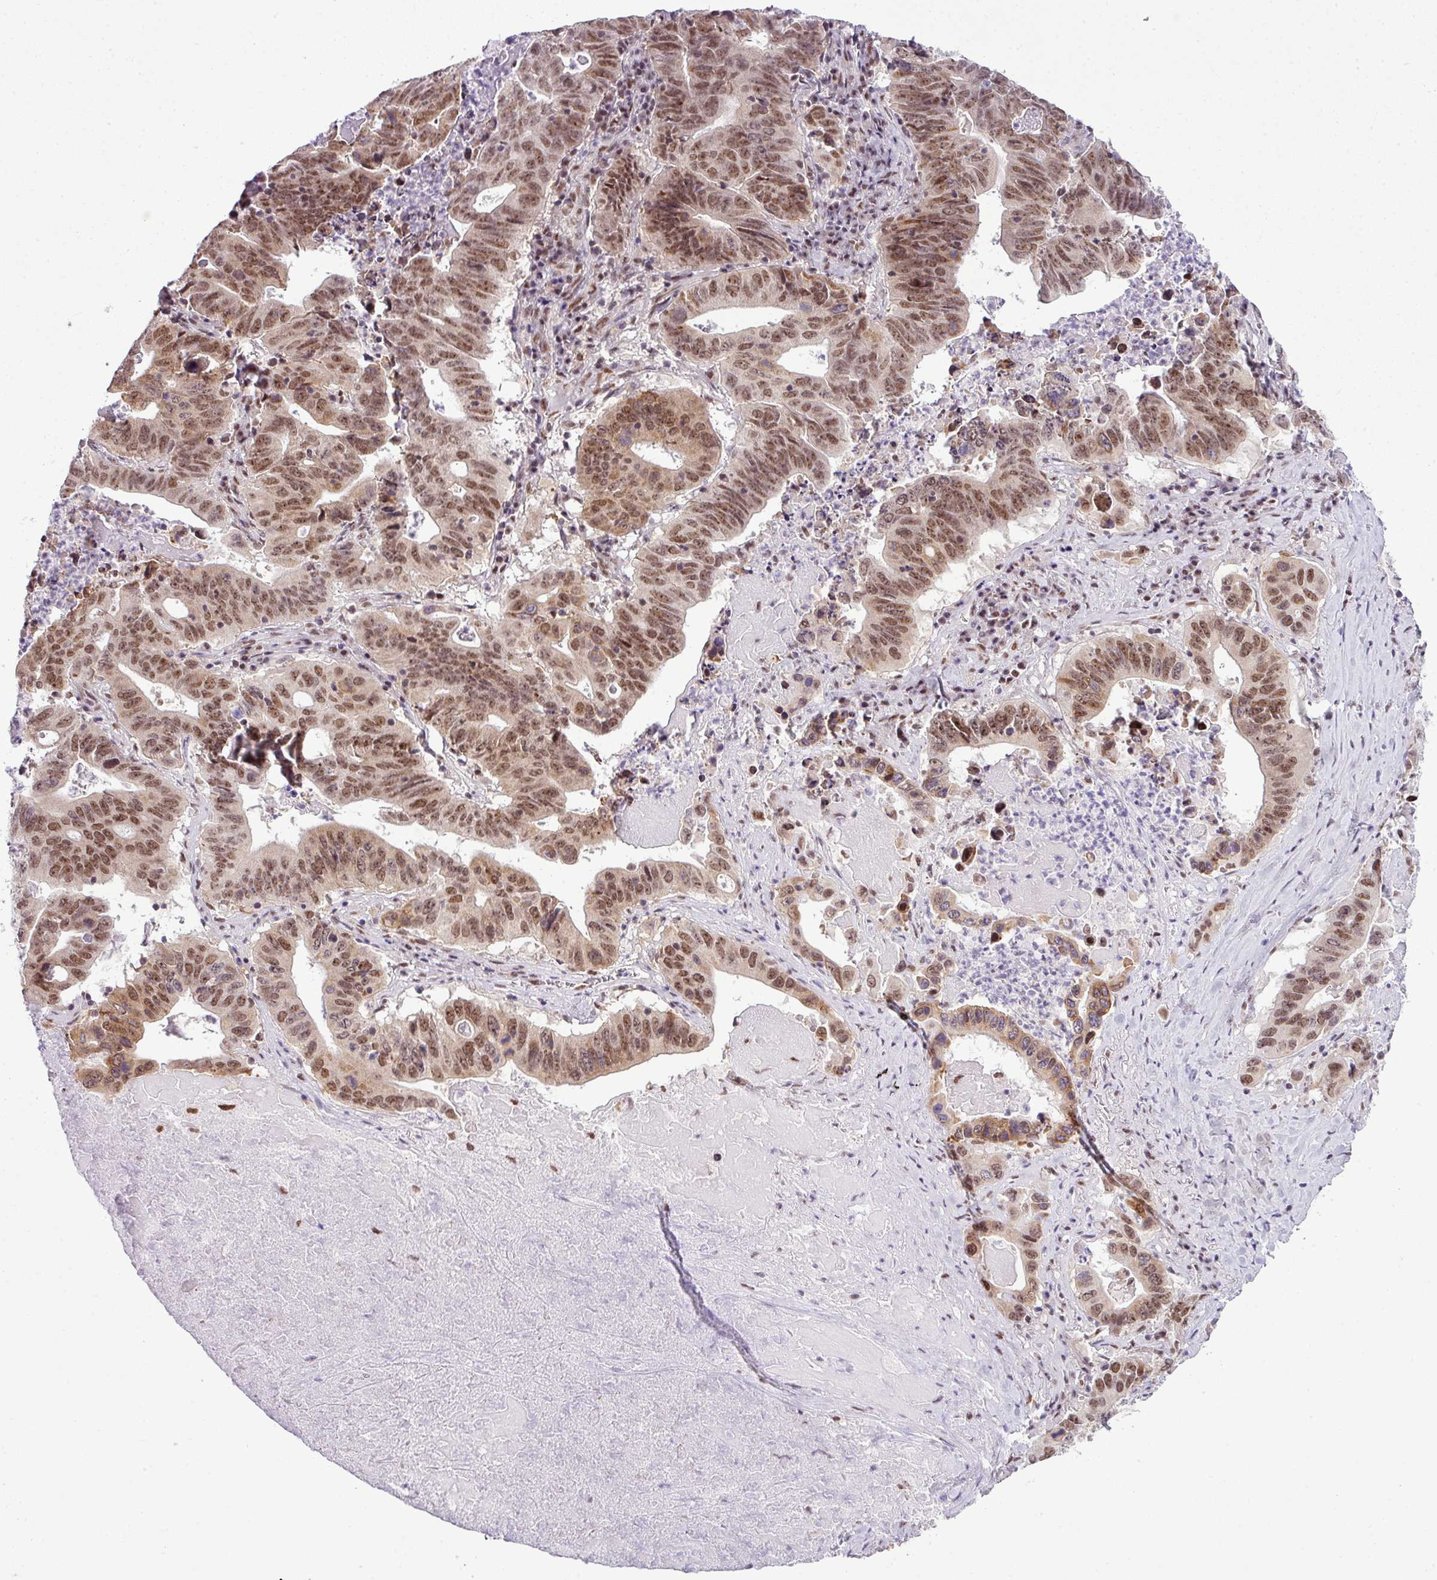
{"staining": {"intensity": "moderate", "quantity": ">75%", "location": "nuclear"}, "tissue": "lung cancer", "cell_type": "Tumor cells", "image_type": "cancer", "snomed": [{"axis": "morphology", "description": "Adenocarcinoma, NOS"}, {"axis": "topography", "description": "Lung"}], "caption": "About >75% of tumor cells in lung adenocarcinoma display moderate nuclear protein staining as visualized by brown immunohistochemical staining.", "gene": "ARL6IP4", "patient": {"sex": "female", "age": 60}}